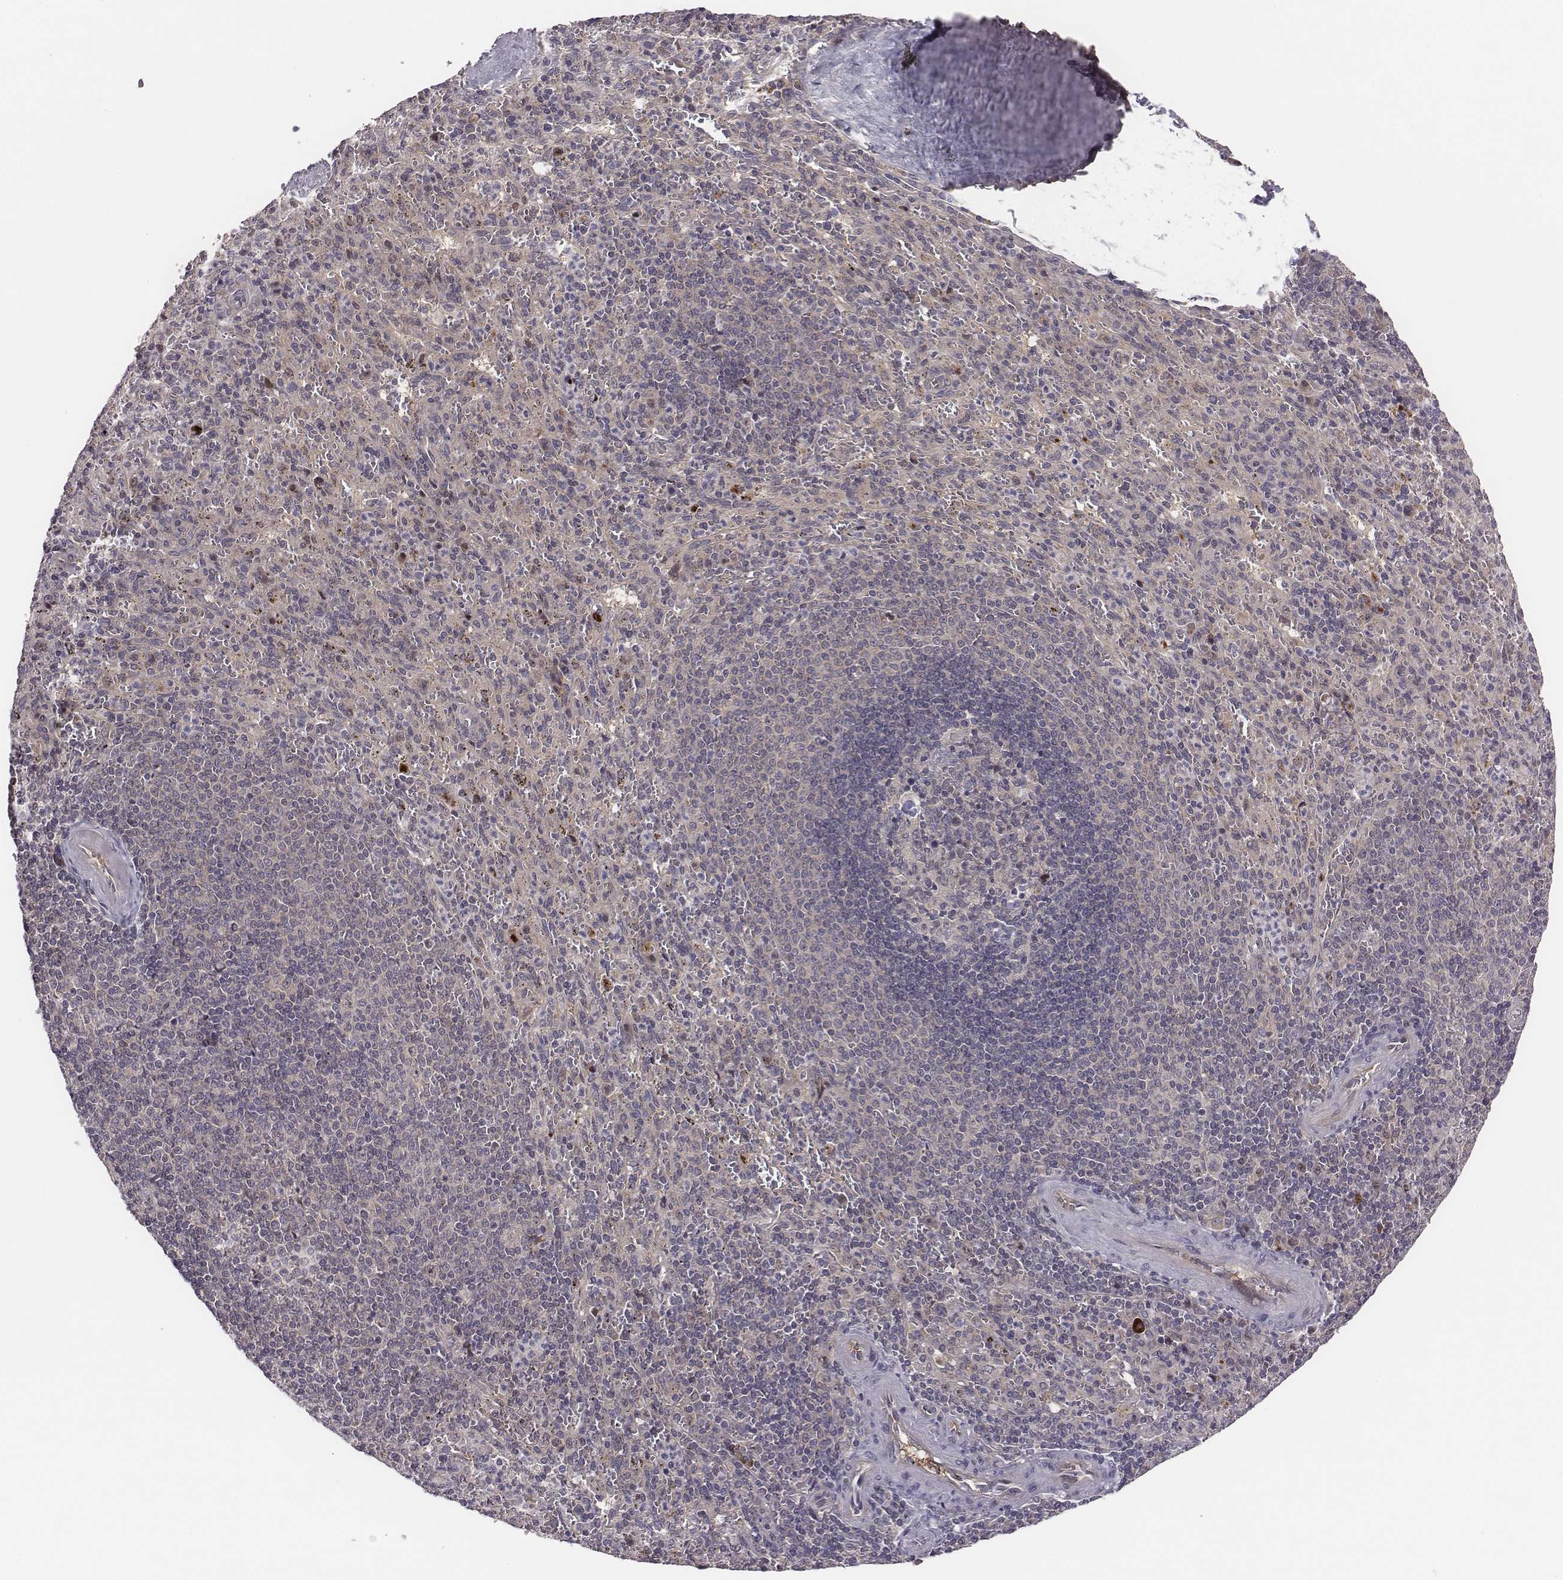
{"staining": {"intensity": "weak", "quantity": ">75%", "location": "cytoplasmic/membranous"}, "tissue": "spleen", "cell_type": "Cells in red pulp", "image_type": "normal", "snomed": [{"axis": "morphology", "description": "Normal tissue, NOS"}, {"axis": "topography", "description": "Spleen"}], "caption": "Cells in red pulp display low levels of weak cytoplasmic/membranous staining in about >75% of cells in benign human spleen. (Brightfield microscopy of DAB IHC at high magnification).", "gene": "SMURF2", "patient": {"sex": "male", "age": 57}}